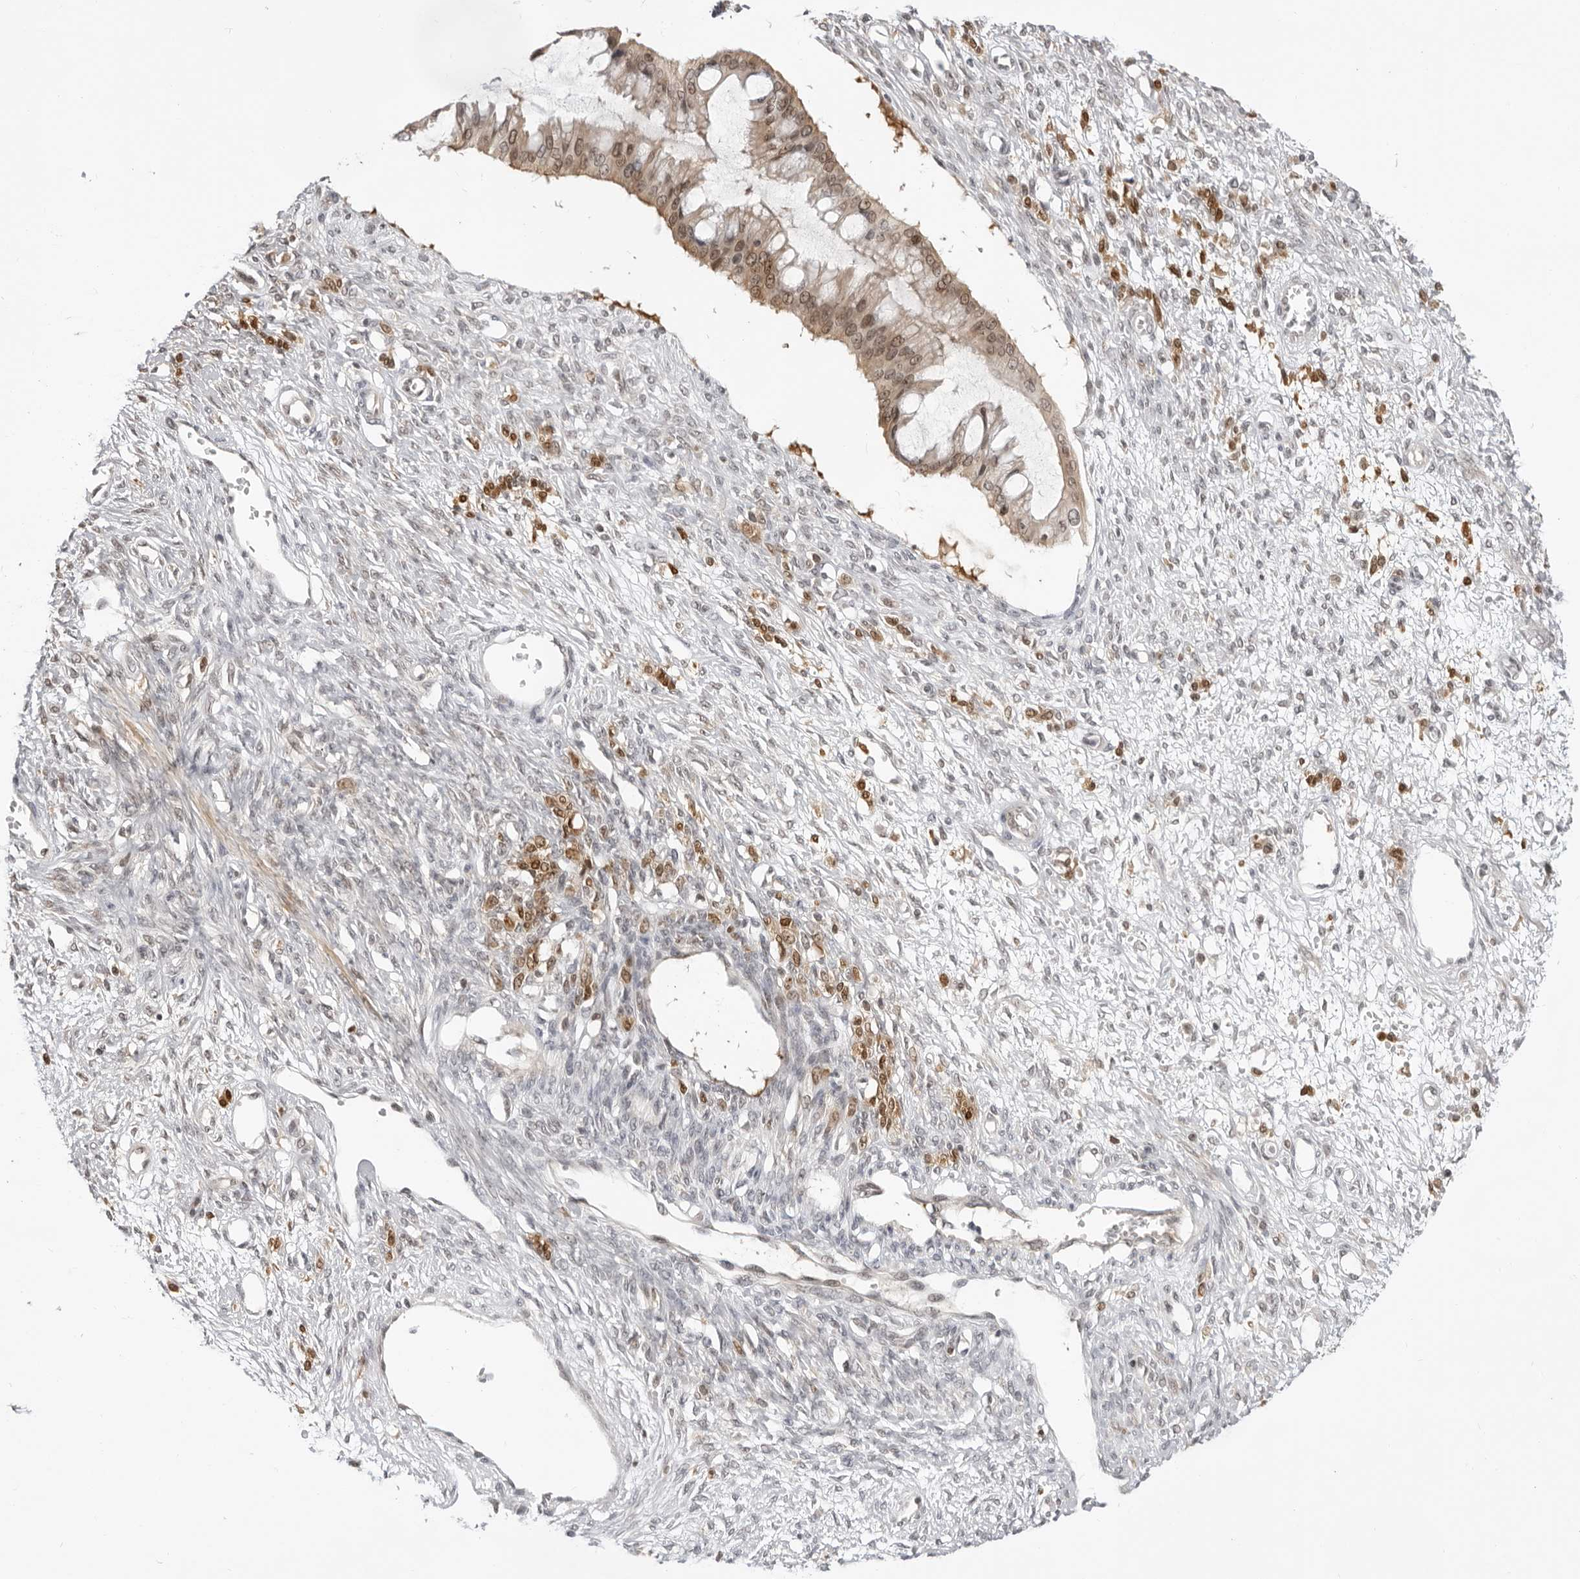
{"staining": {"intensity": "moderate", "quantity": ">75%", "location": "nuclear"}, "tissue": "ovarian cancer", "cell_type": "Tumor cells", "image_type": "cancer", "snomed": [{"axis": "morphology", "description": "Cystadenocarcinoma, mucinous, NOS"}, {"axis": "topography", "description": "Ovary"}], "caption": "A high-resolution image shows immunohistochemistry staining of ovarian cancer (mucinous cystadenocarcinoma), which reveals moderate nuclear staining in approximately >75% of tumor cells.", "gene": "SRGAP2", "patient": {"sex": "female", "age": 73}}